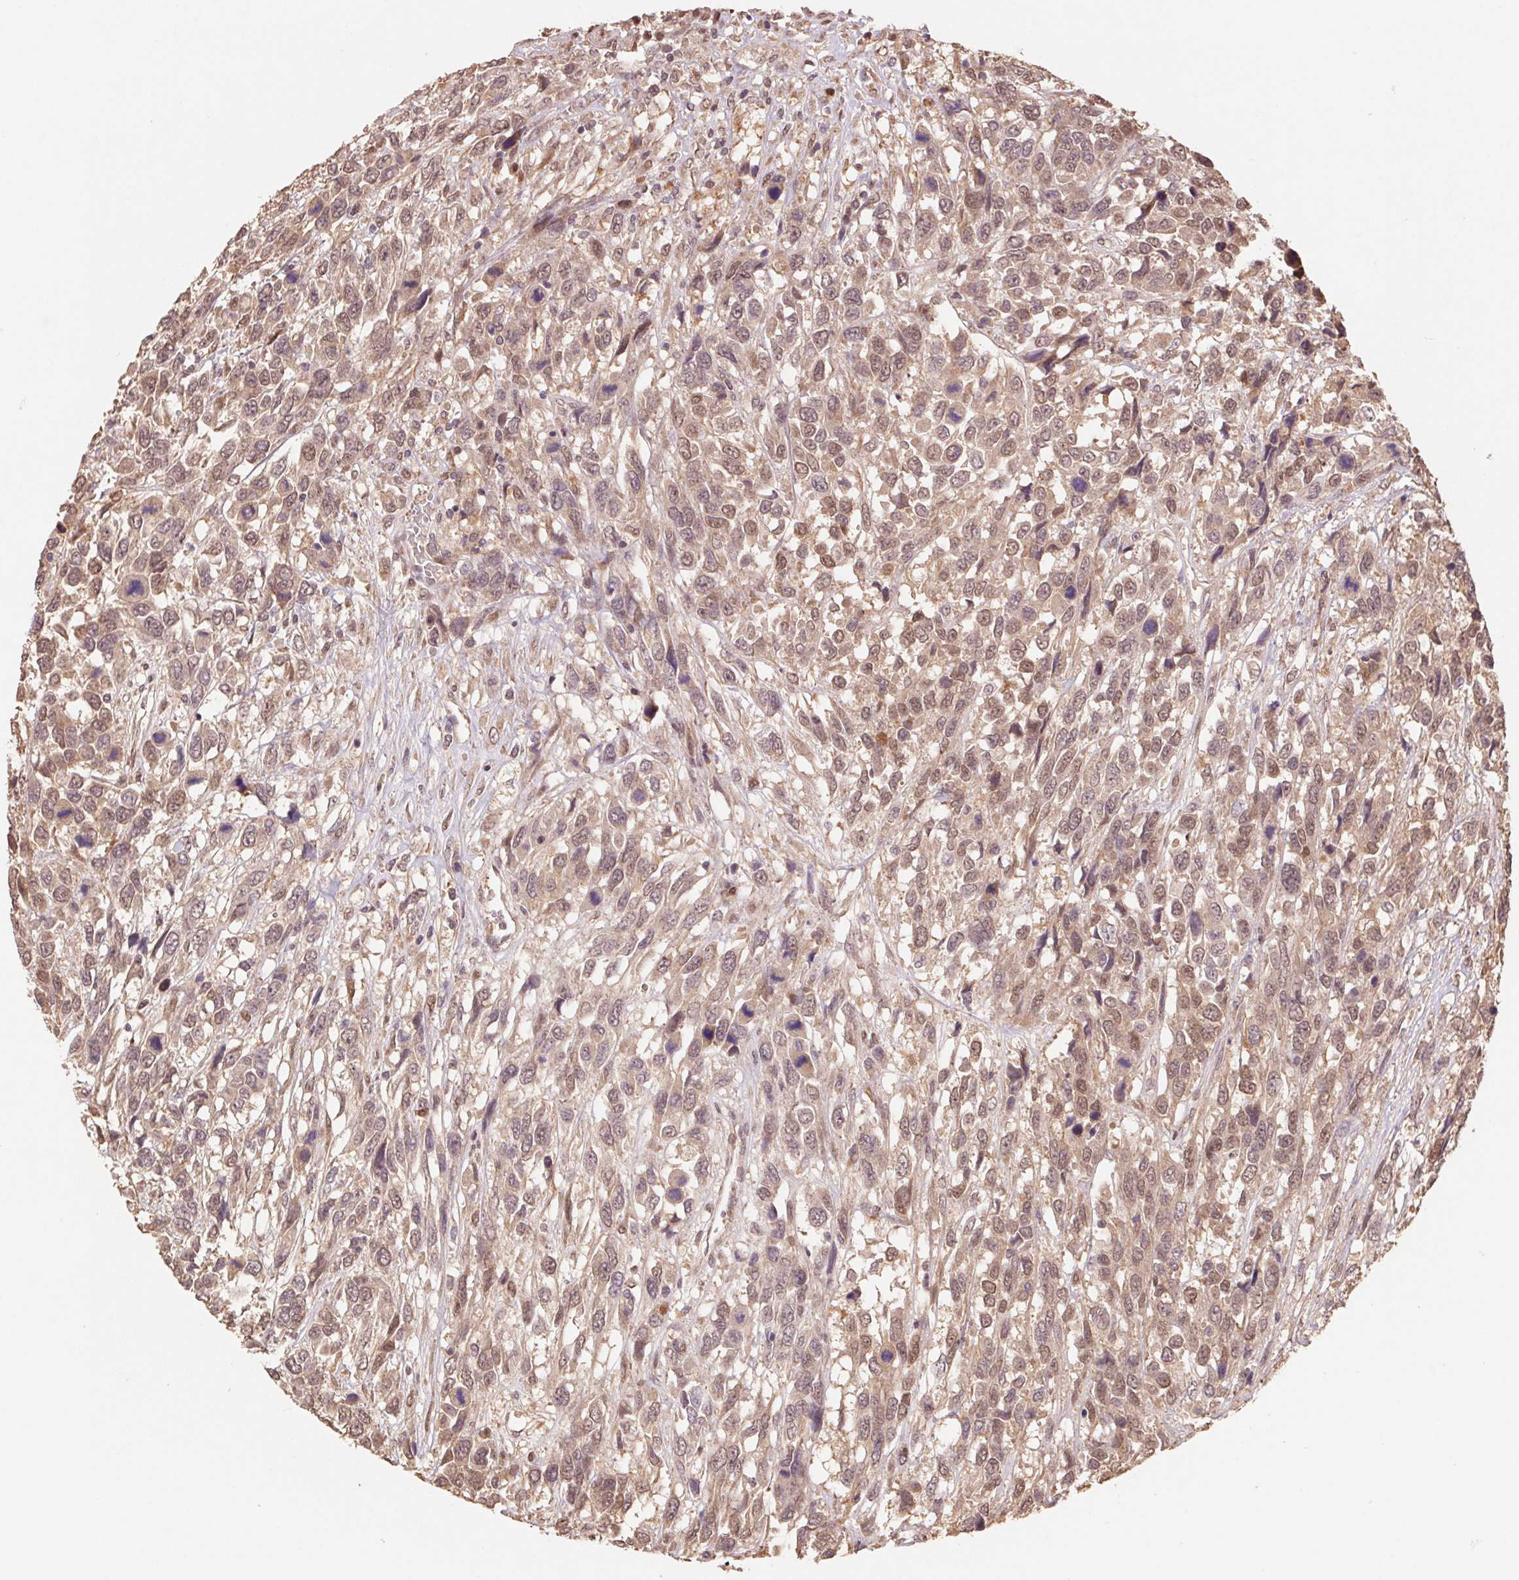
{"staining": {"intensity": "weak", "quantity": ">75%", "location": "cytoplasmic/membranous,nuclear"}, "tissue": "urothelial cancer", "cell_type": "Tumor cells", "image_type": "cancer", "snomed": [{"axis": "morphology", "description": "Urothelial carcinoma, High grade"}, {"axis": "topography", "description": "Urinary bladder"}], "caption": "Immunohistochemical staining of human urothelial cancer exhibits low levels of weak cytoplasmic/membranous and nuclear protein positivity in about >75% of tumor cells. Using DAB (3,3'-diaminobenzidine) (brown) and hematoxylin (blue) stains, captured at high magnification using brightfield microscopy.", "gene": "CUTA", "patient": {"sex": "female", "age": 70}}